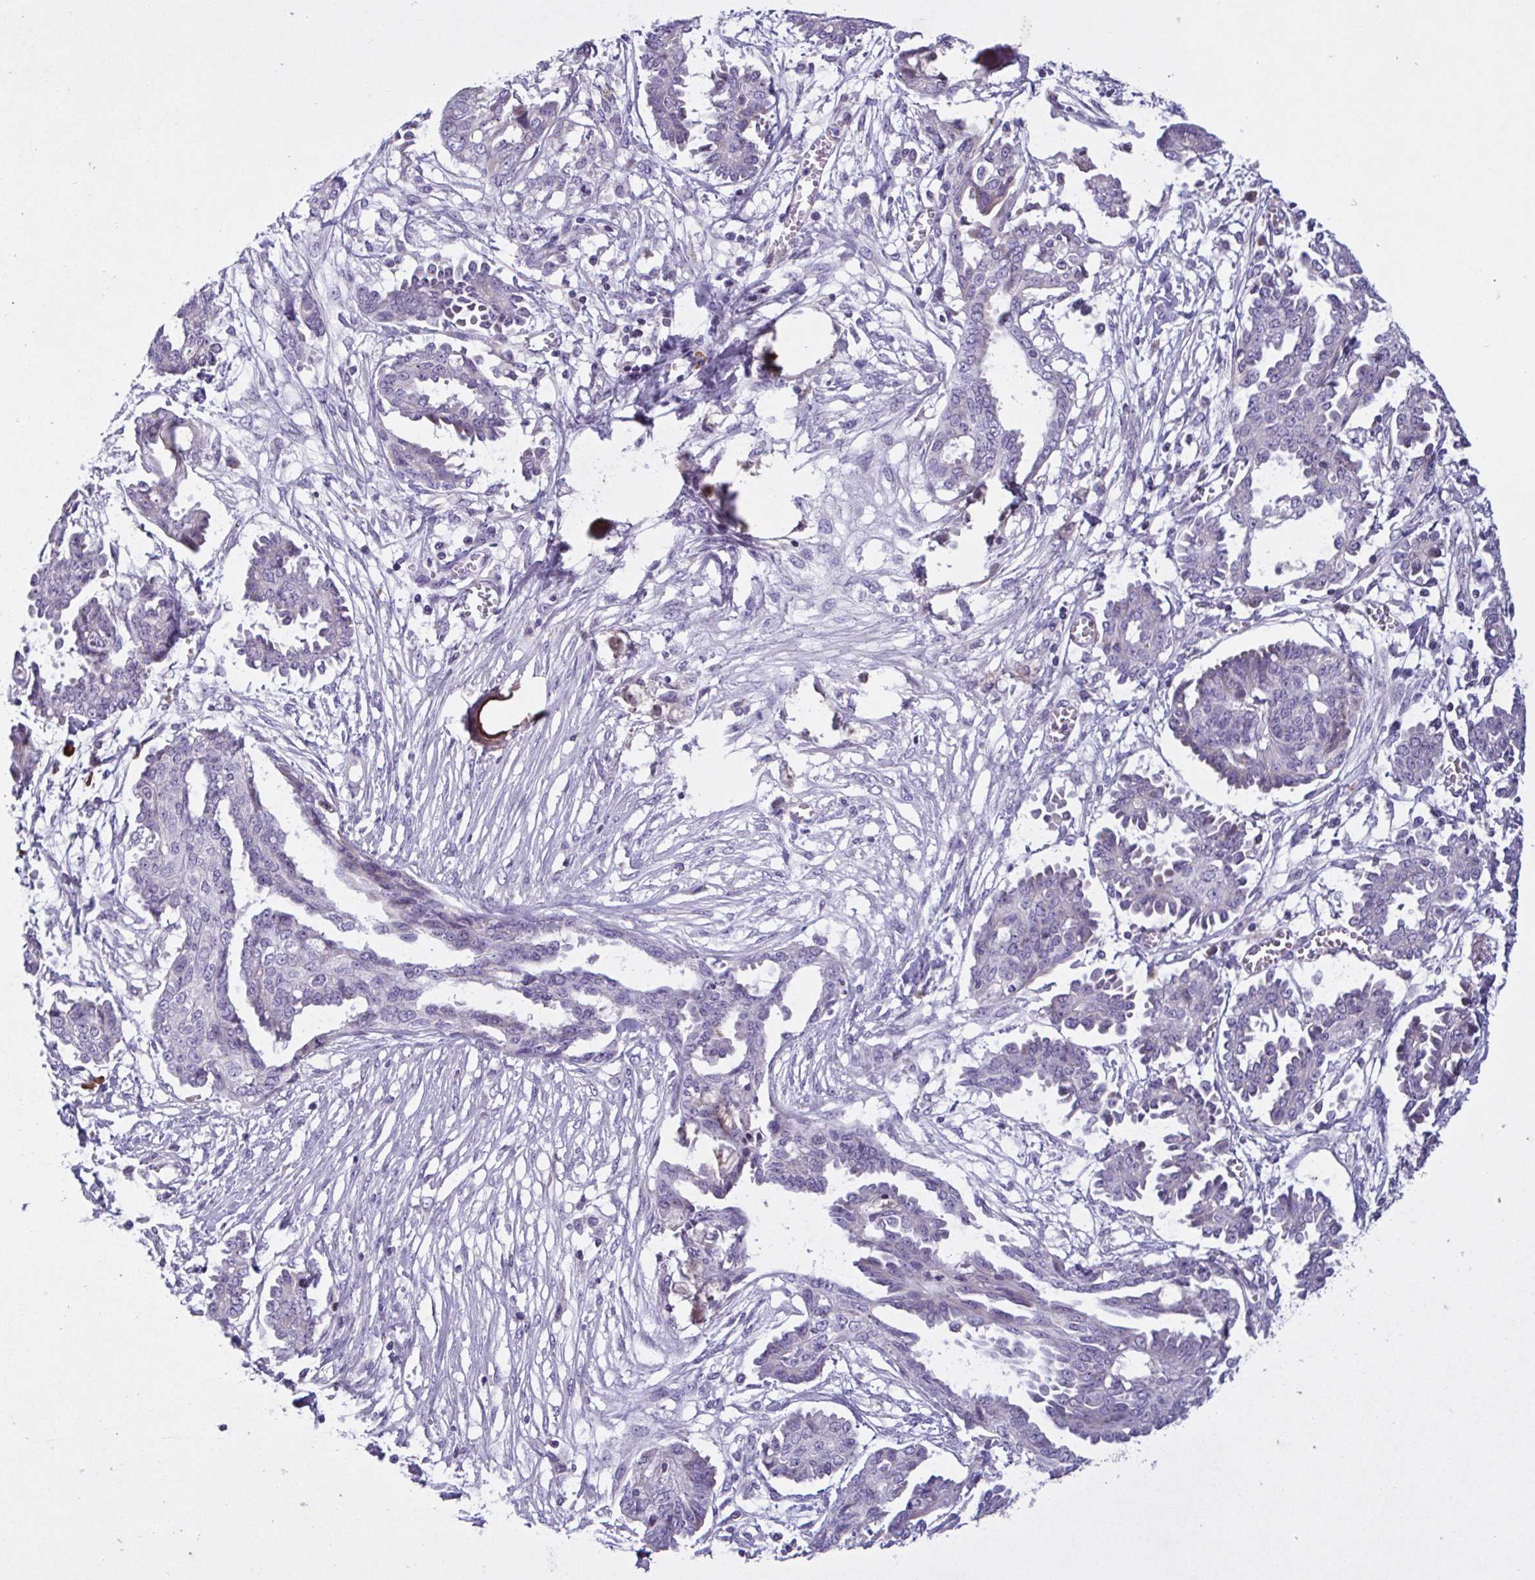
{"staining": {"intensity": "negative", "quantity": "none", "location": "none"}, "tissue": "ovarian cancer", "cell_type": "Tumor cells", "image_type": "cancer", "snomed": [{"axis": "morphology", "description": "Cystadenocarcinoma, serous, NOS"}, {"axis": "topography", "description": "Ovary"}], "caption": "Immunohistochemical staining of serous cystadenocarcinoma (ovarian) demonstrates no significant expression in tumor cells. (DAB (3,3'-diaminobenzidine) immunohistochemistry (IHC) with hematoxylin counter stain).", "gene": "F13B", "patient": {"sex": "female", "age": 71}}